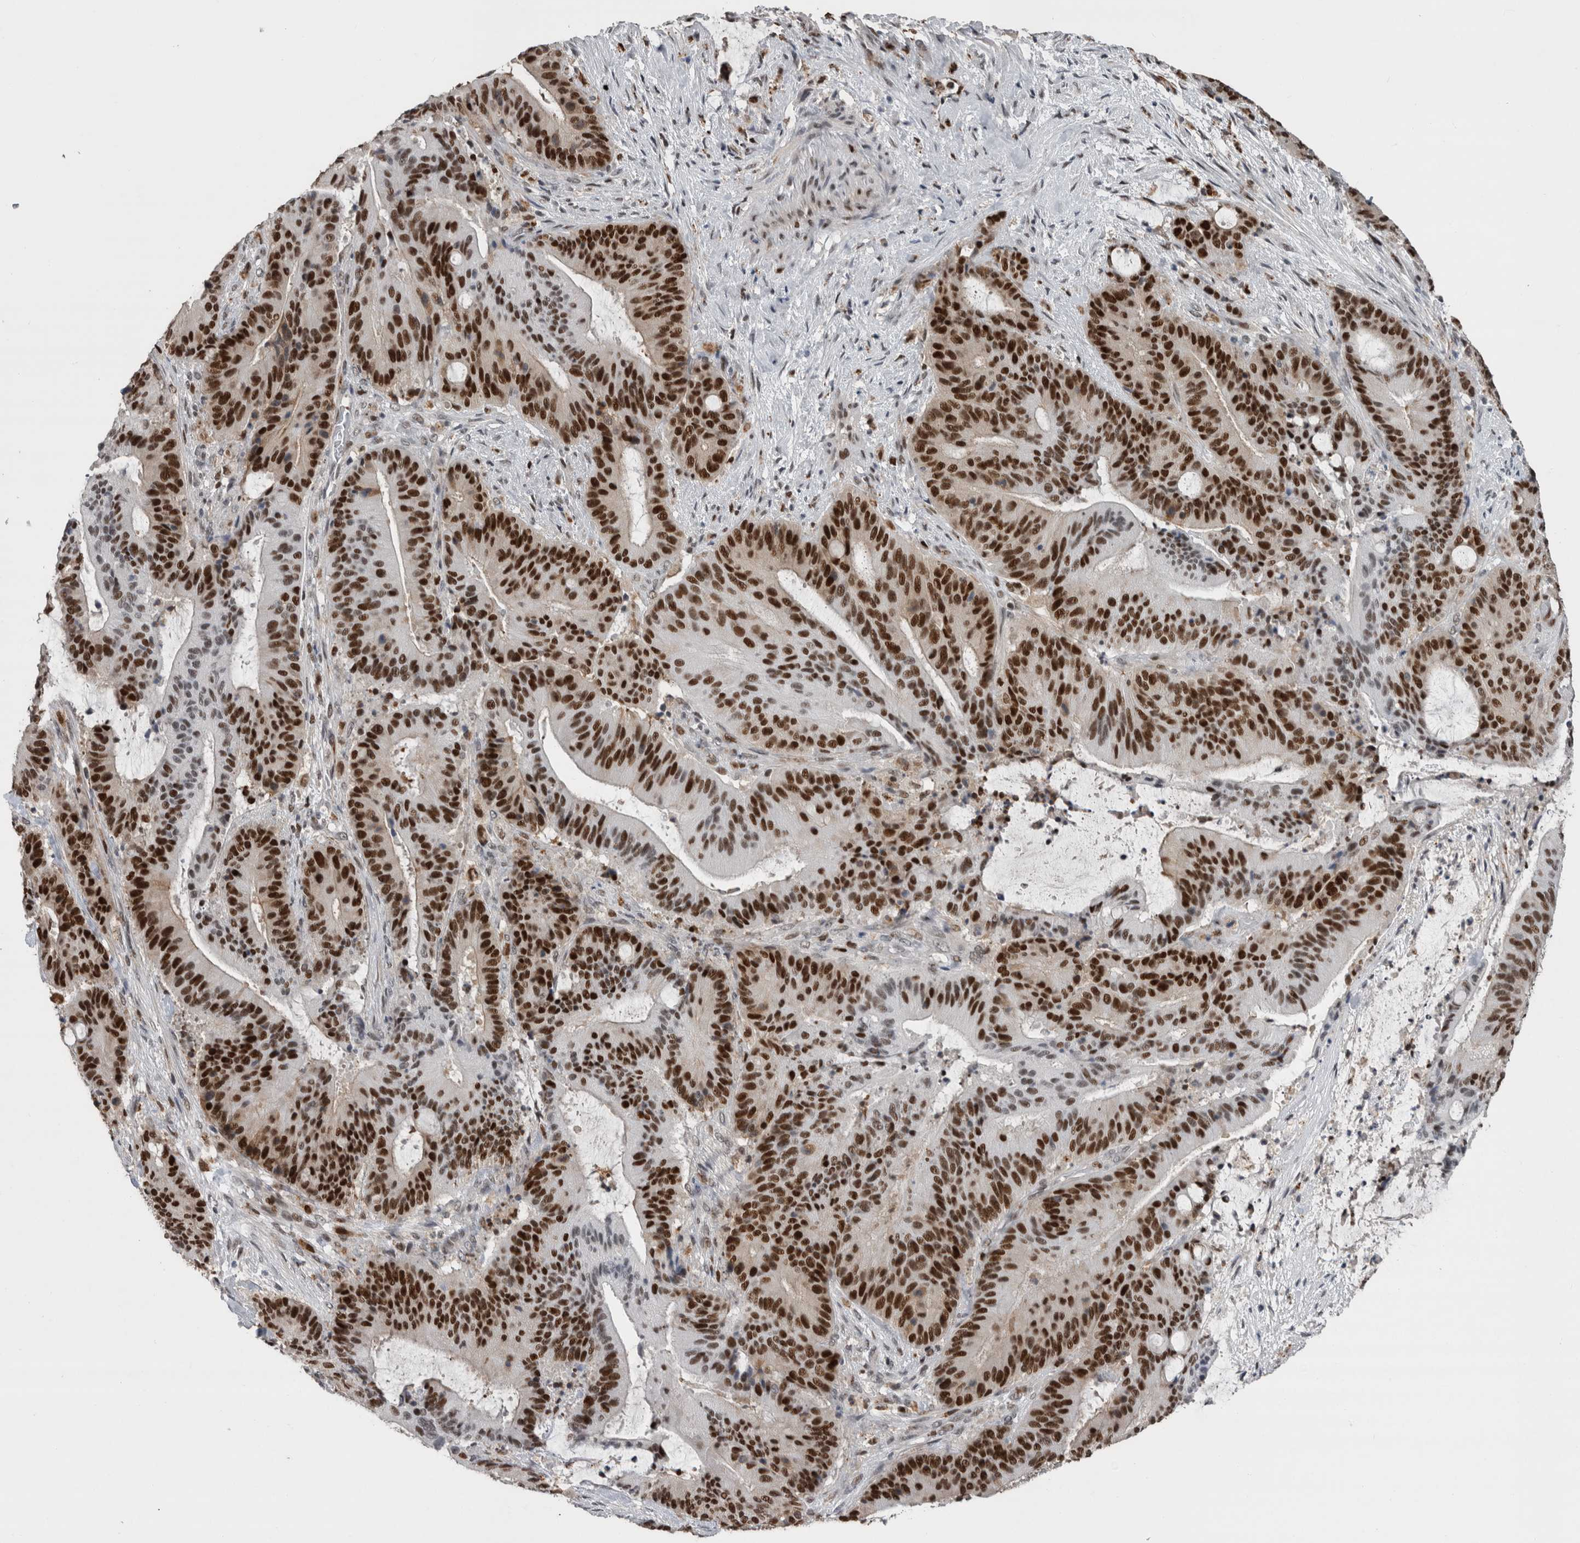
{"staining": {"intensity": "strong", "quantity": ">75%", "location": "nuclear"}, "tissue": "liver cancer", "cell_type": "Tumor cells", "image_type": "cancer", "snomed": [{"axis": "morphology", "description": "Normal tissue, NOS"}, {"axis": "morphology", "description": "Cholangiocarcinoma"}, {"axis": "topography", "description": "Liver"}, {"axis": "topography", "description": "Peripheral nerve tissue"}], "caption": "Immunohistochemical staining of human liver cancer (cholangiocarcinoma) displays high levels of strong nuclear positivity in approximately >75% of tumor cells.", "gene": "POLD2", "patient": {"sex": "female", "age": 73}}